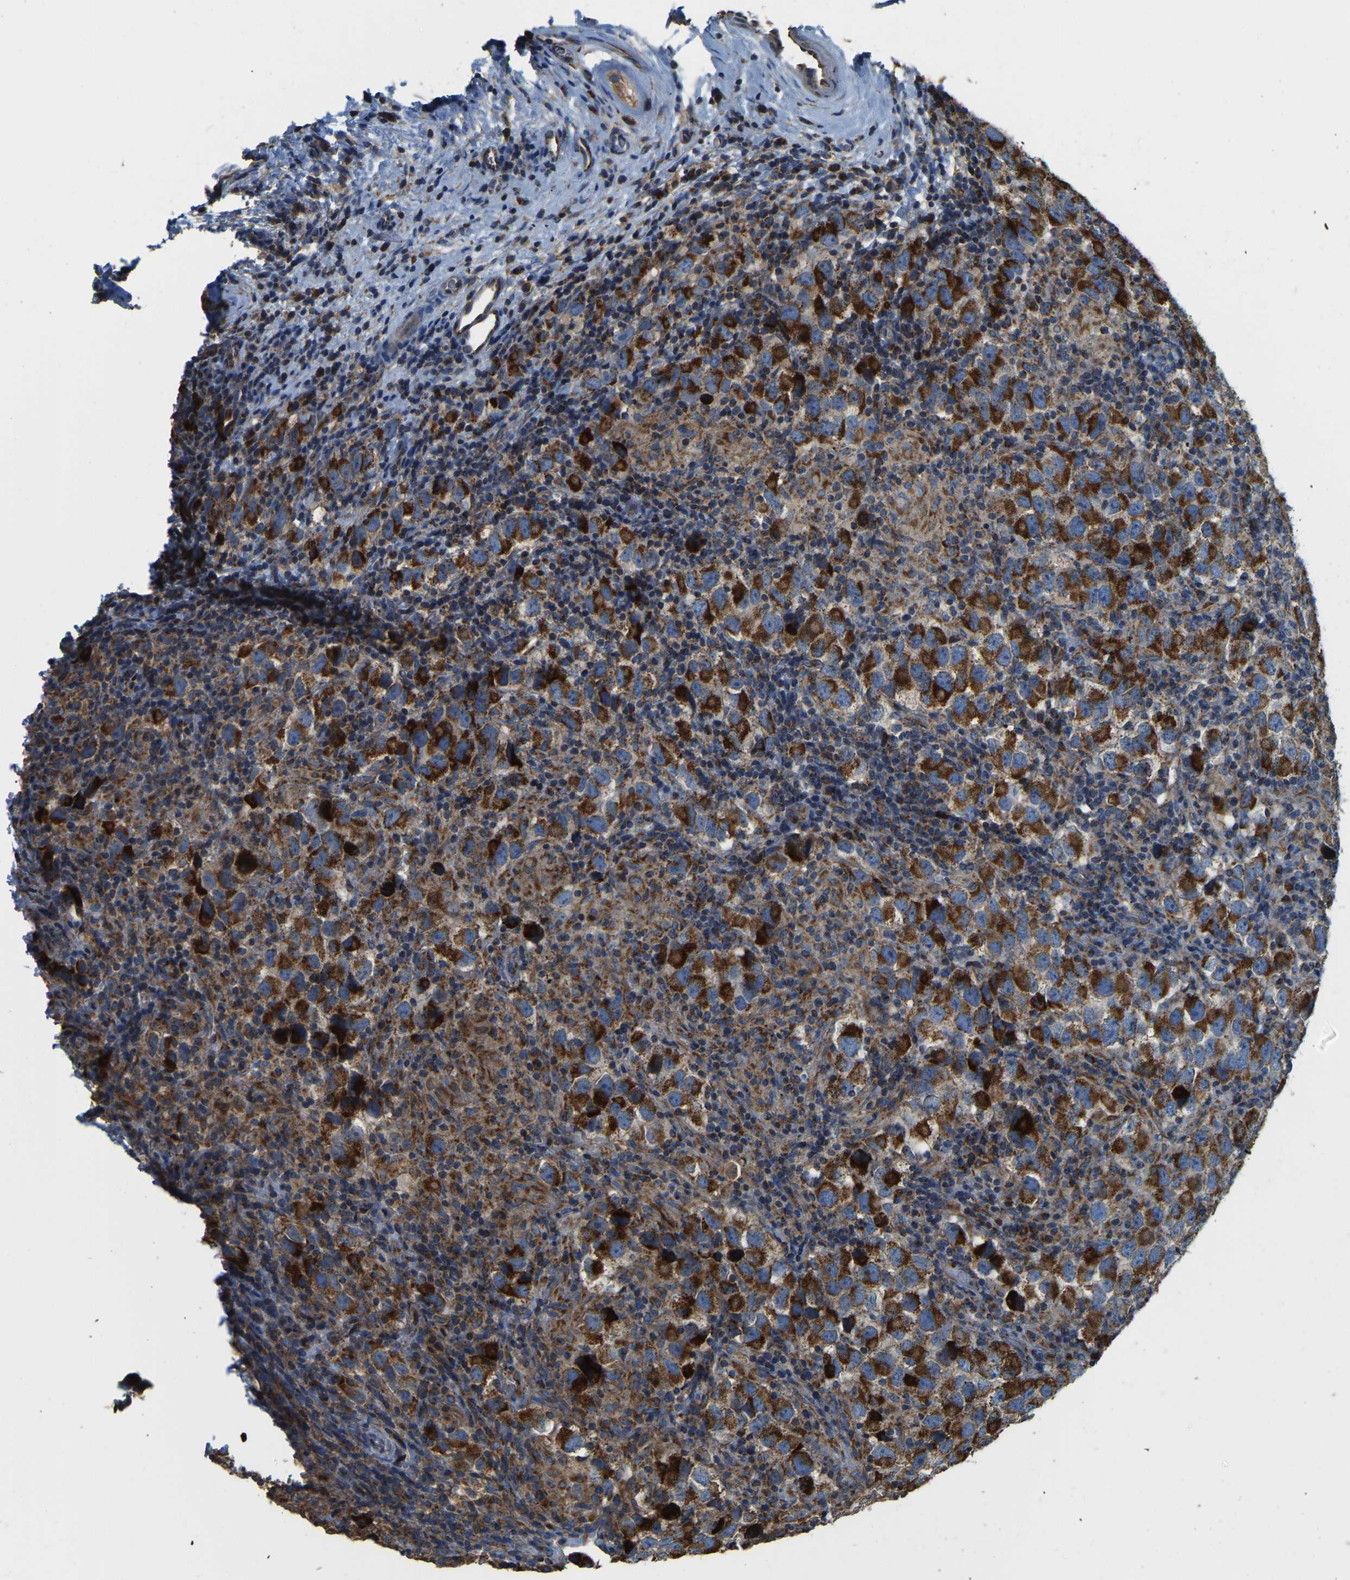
{"staining": {"intensity": "strong", "quantity": ">75%", "location": "cytoplasmic/membranous"}, "tissue": "testis cancer", "cell_type": "Tumor cells", "image_type": "cancer", "snomed": [{"axis": "morphology", "description": "Carcinoma, Embryonal, NOS"}, {"axis": "topography", "description": "Testis"}], "caption": "Embryonal carcinoma (testis) stained with DAB (3,3'-diaminobenzidine) immunohistochemistry displays high levels of strong cytoplasmic/membranous staining in approximately >75% of tumor cells. The protein of interest is stained brown, and the nuclei are stained in blue (DAB (3,3'-diaminobenzidine) IHC with brightfield microscopy, high magnification).", "gene": "PSMD7", "patient": {"sex": "male", "age": 21}}